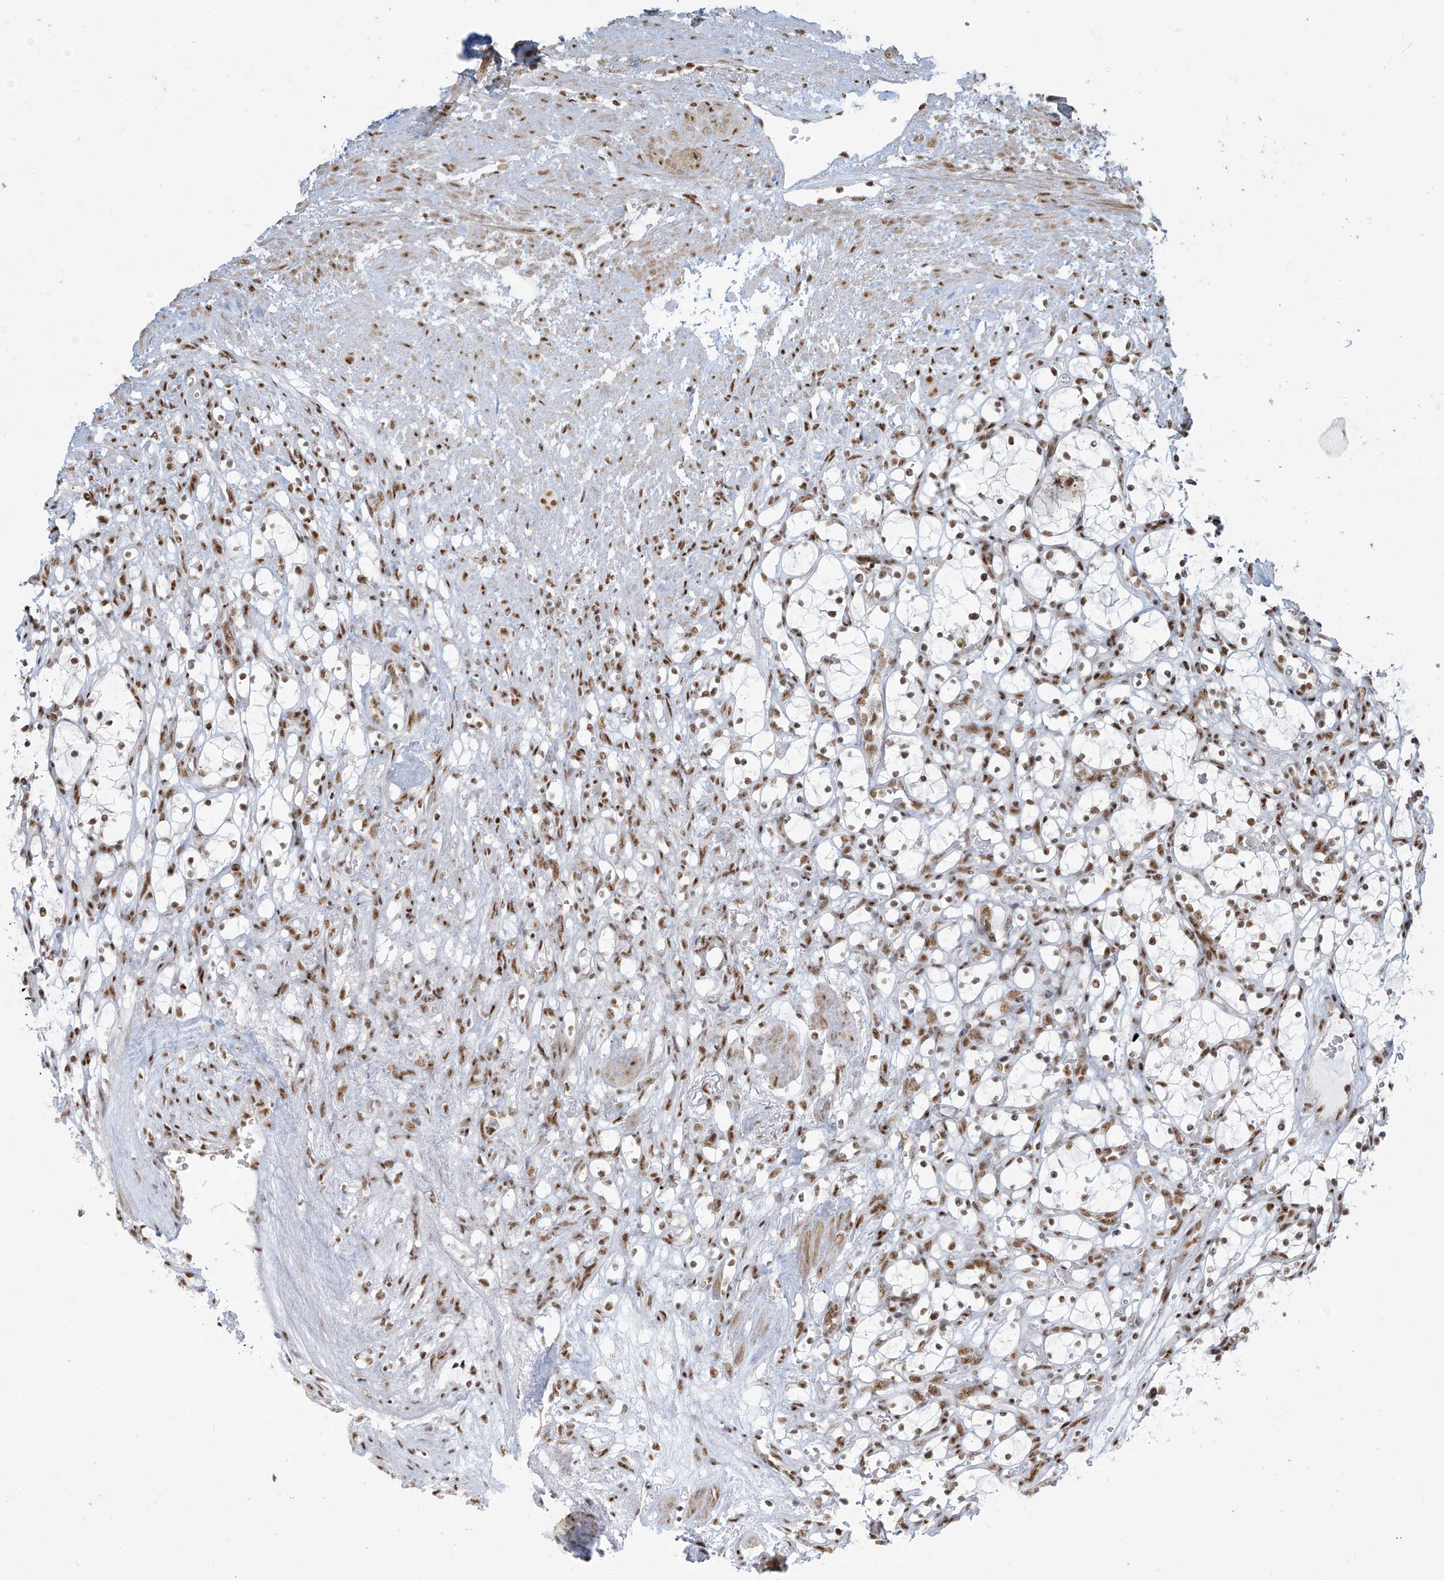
{"staining": {"intensity": "weak", "quantity": ">75%", "location": "nuclear"}, "tissue": "renal cancer", "cell_type": "Tumor cells", "image_type": "cancer", "snomed": [{"axis": "morphology", "description": "Adenocarcinoma, NOS"}, {"axis": "topography", "description": "Kidney"}], "caption": "The histopathology image exhibits a brown stain indicating the presence of a protein in the nuclear of tumor cells in renal cancer. Immunohistochemistry (ihc) stains the protein in brown and the nuclei are stained blue.", "gene": "MS4A6A", "patient": {"sex": "female", "age": 69}}